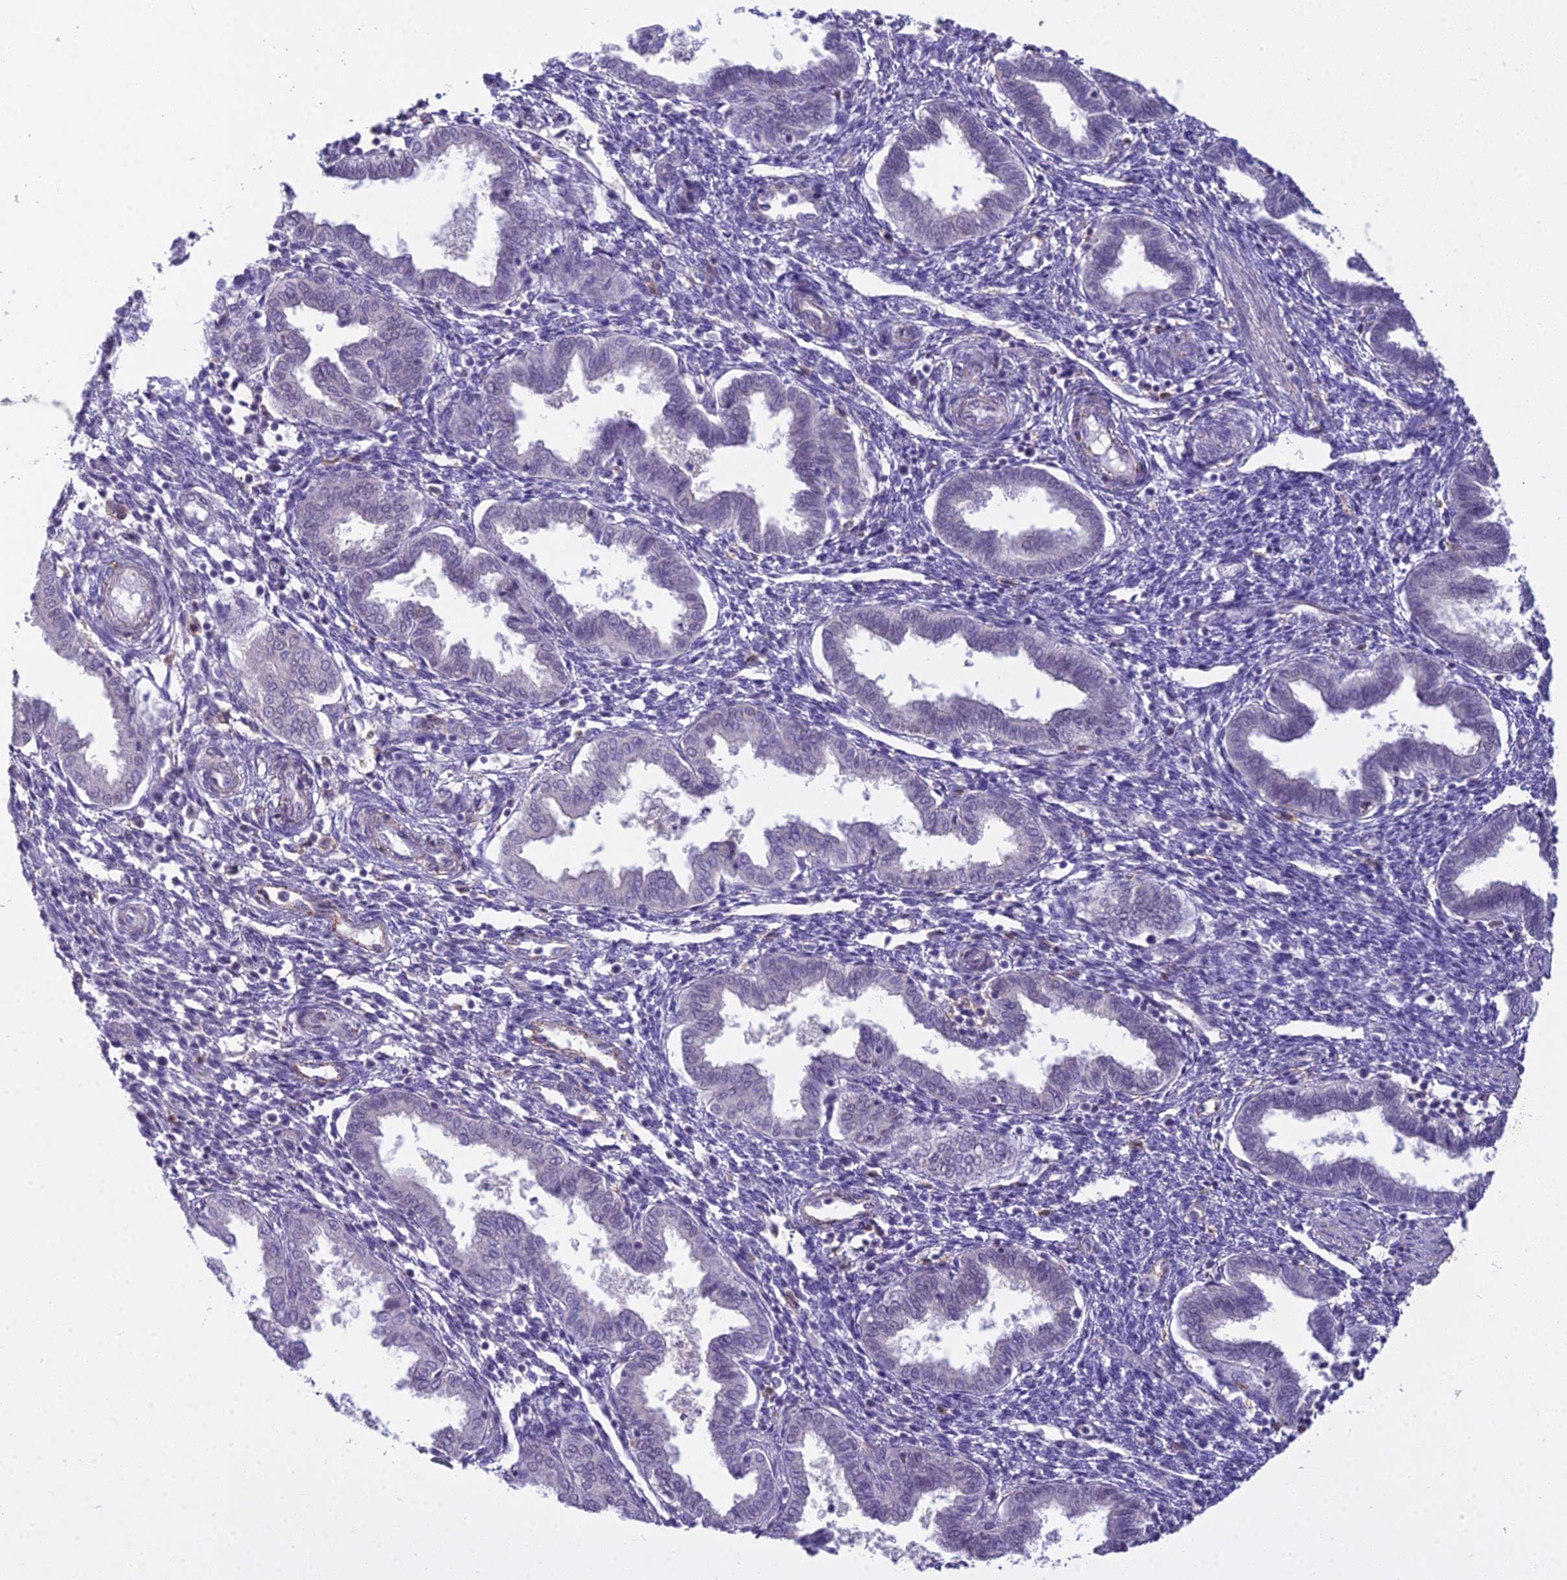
{"staining": {"intensity": "negative", "quantity": "none", "location": "none"}, "tissue": "endometrium", "cell_type": "Cells in endometrial stroma", "image_type": "normal", "snomed": [{"axis": "morphology", "description": "Normal tissue, NOS"}, {"axis": "topography", "description": "Endometrium"}], "caption": "The photomicrograph demonstrates no staining of cells in endometrial stroma in normal endometrium. (DAB immunohistochemistry visualized using brightfield microscopy, high magnification).", "gene": "BLNK", "patient": {"sex": "female", "age": 33}}